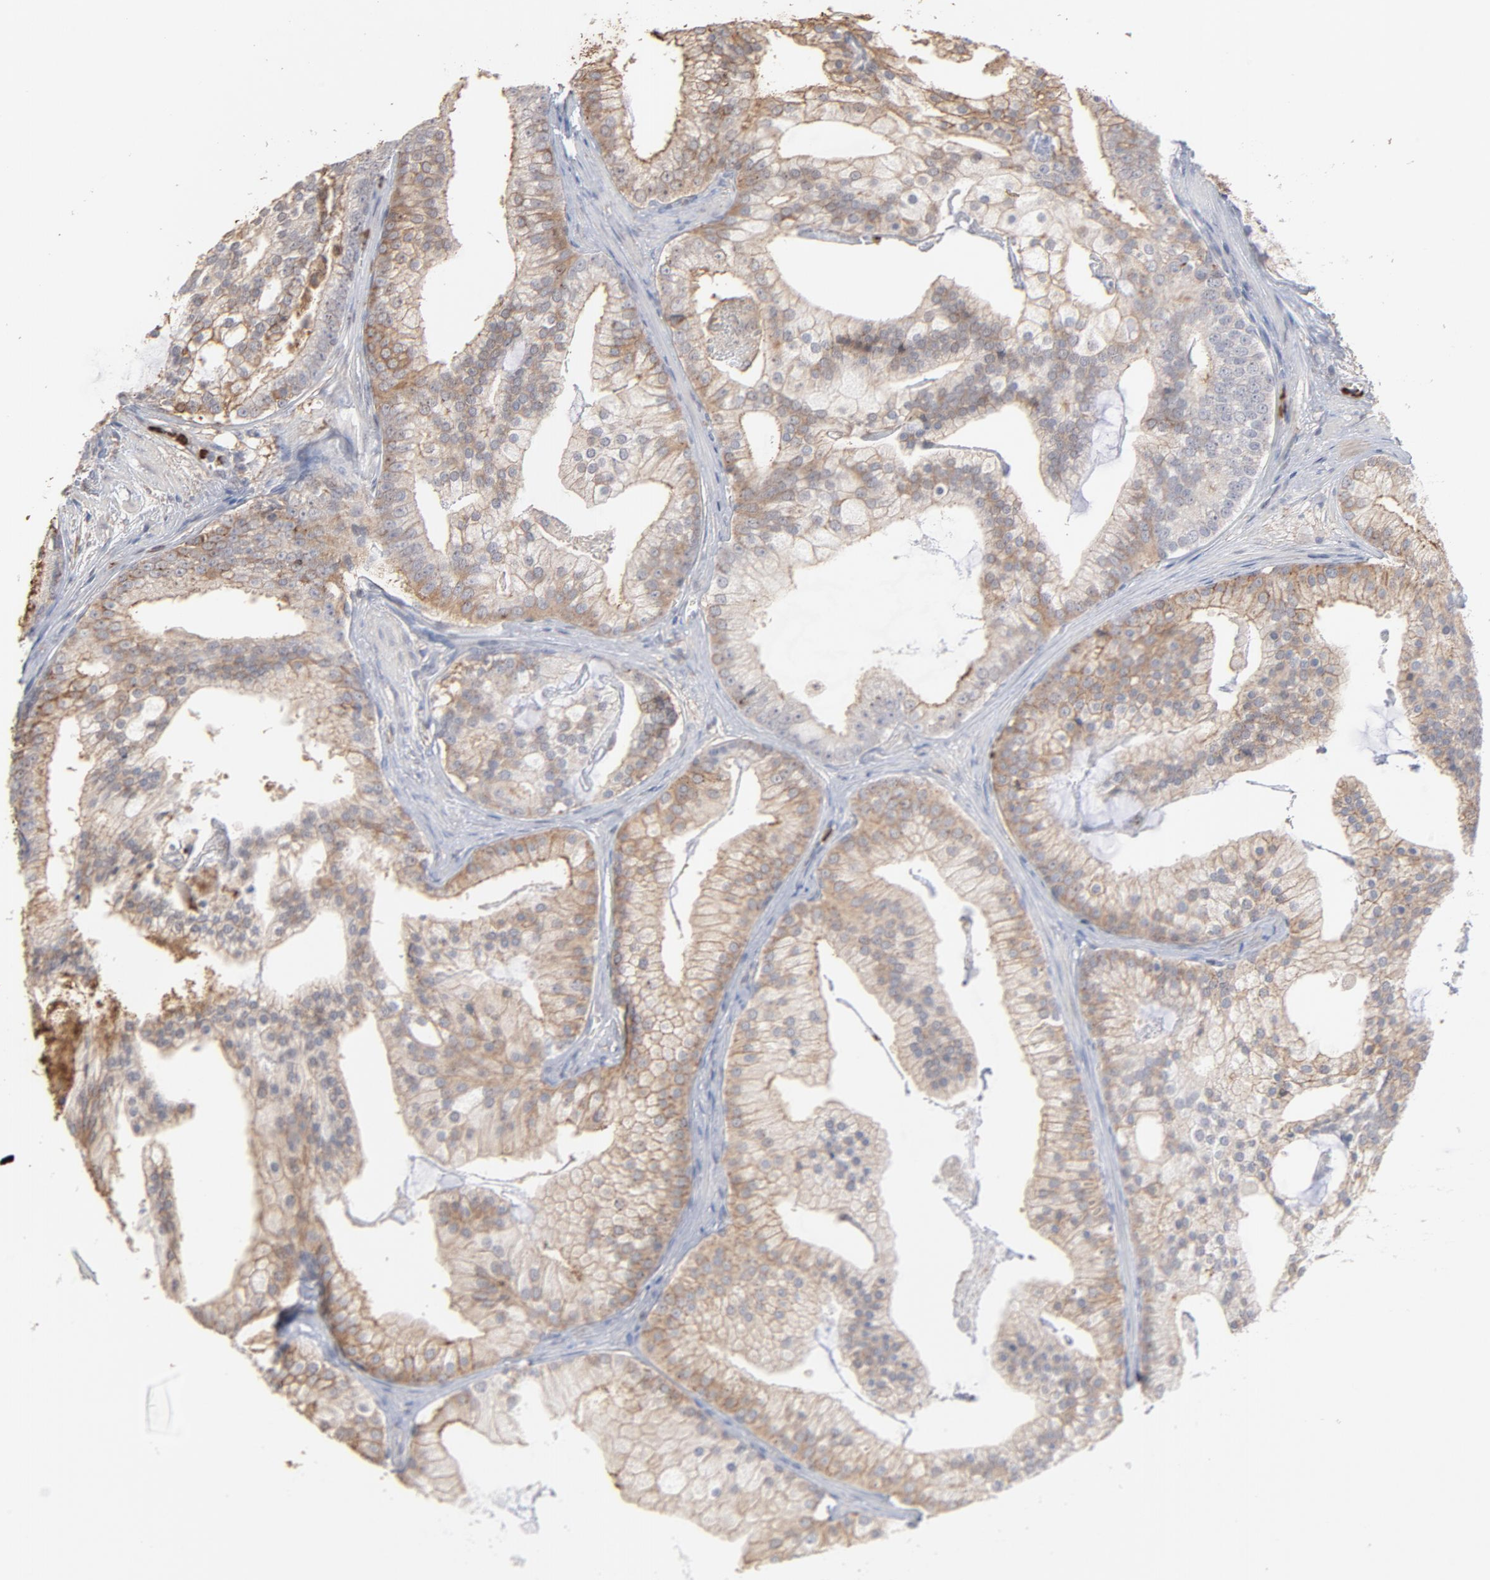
{"staining": {"intensity": "moderate", "quantity": ">75%", "location": "cytoplasmic/membranous,nuclear"}, "tissue": "prostate cancer", "cell_type": "Tumor cells", "image_type": "cancer", "snomed": [{"axis": "morphology", "description": "Adenocarcinoma, Low grade"}, {"axis": "topography", "description": "Prostate"}], "caption": "A micrograph of low-grade adenocarcinoma (prostate) stained for a protein shows moderate cytoplasmic/membranous and nuclear brown staining in tumor cells. Immunohistochemistry (ihc) stains the protein in brown and the nuclei are stained blue.", "gene": "PNMA1", "patient": {"sex": "male", "age": 58}}